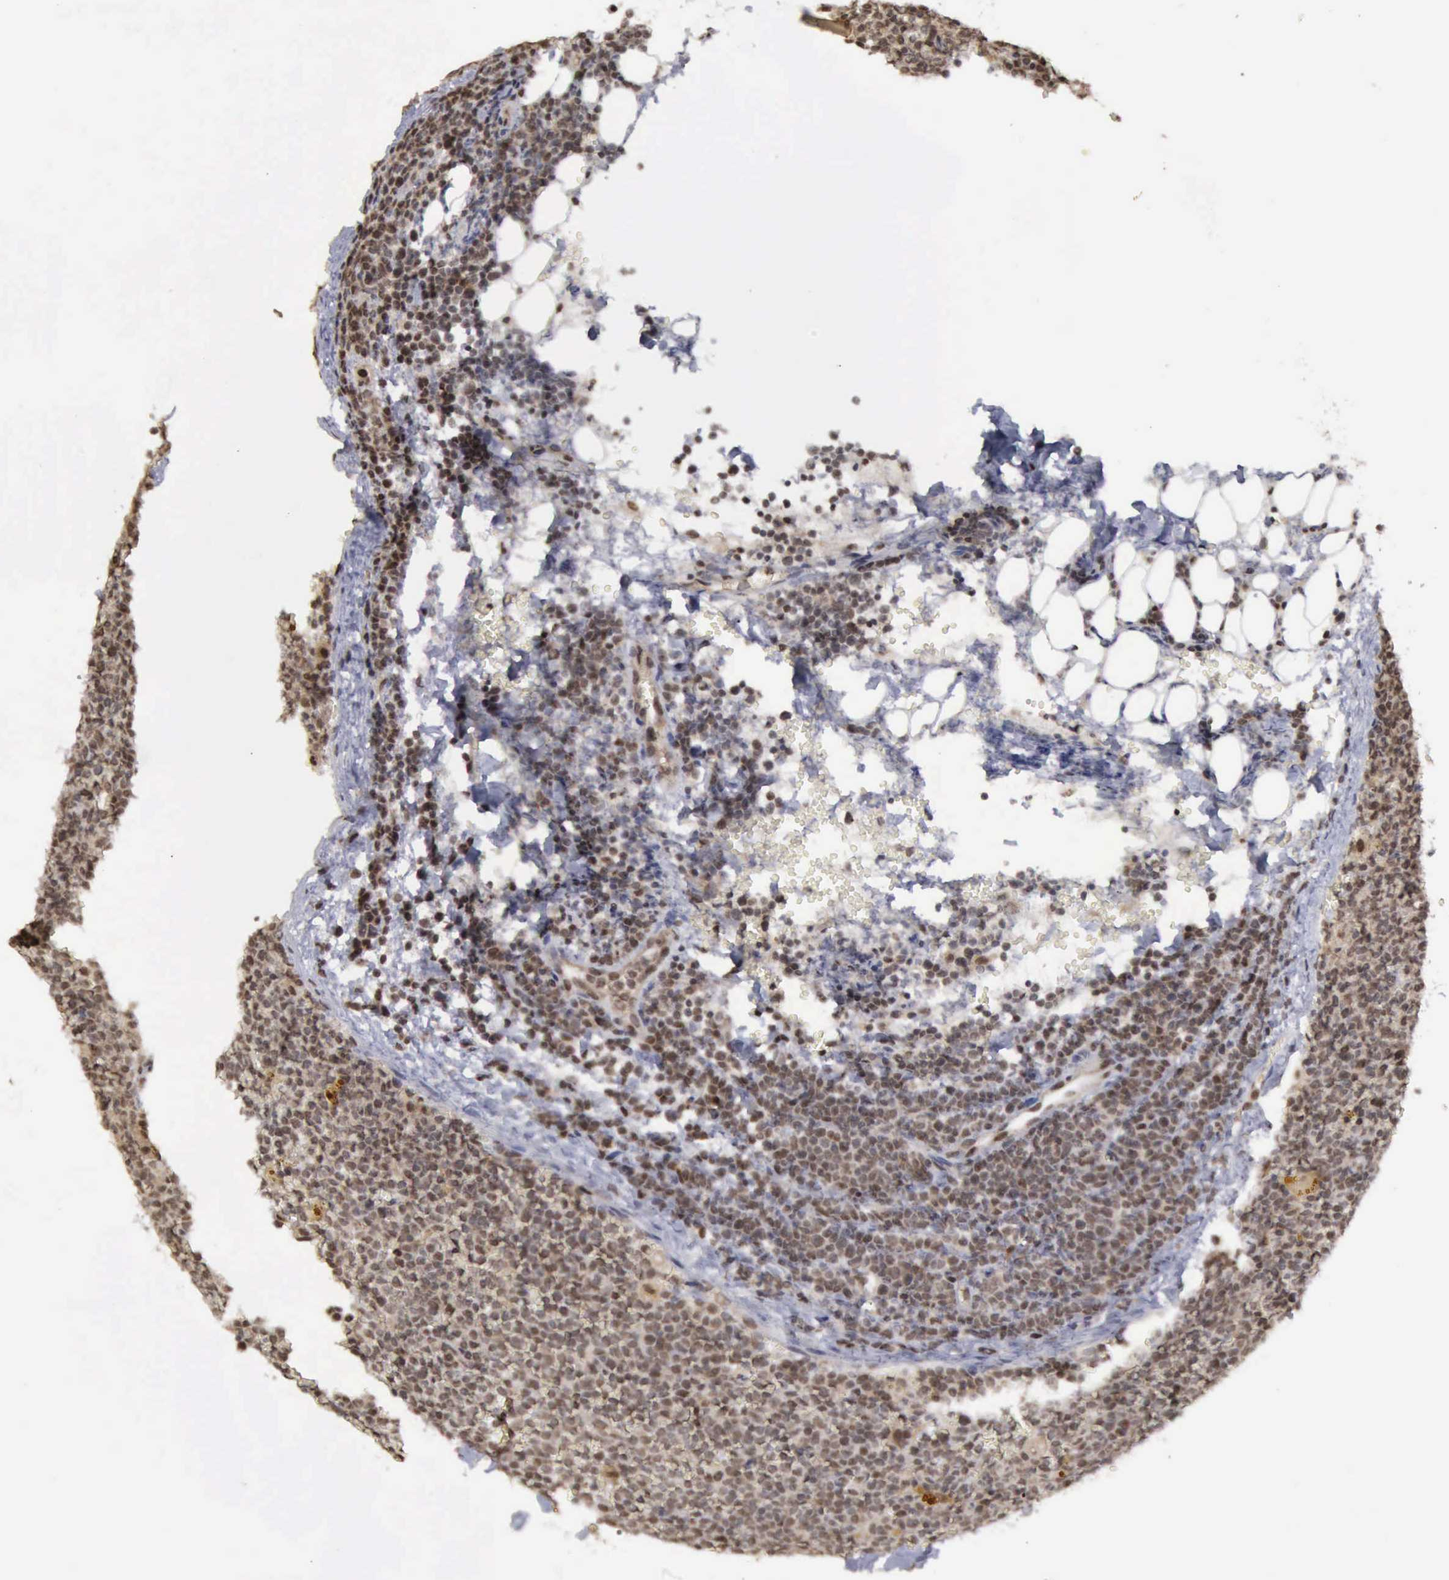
{"staining": {"intensity": "weak", "quantity": "25%-75%", "location": "cytoplasmic/membranous,nuclear"}, "tissue": "lymphoma", "cell_type": "Tumor cells", "image_type": "cancer", "snomed": [{"axis": "morphology", "description": "Malignant lymphoma, non-Hodgkin's type, Low grade"}, {"axis": "topography", "description": "Lymph node"}], "caption": "Brown immunohistochemical staining in malignant lymphoma, non-Hodgkin's type (low-grade) reveals weak cytoplasmic/membranous and nuclear expression in about 25%-75% of tumor cells.", "gene": "CDKN2A", "patient": {"sex": "male", "age": 50}}